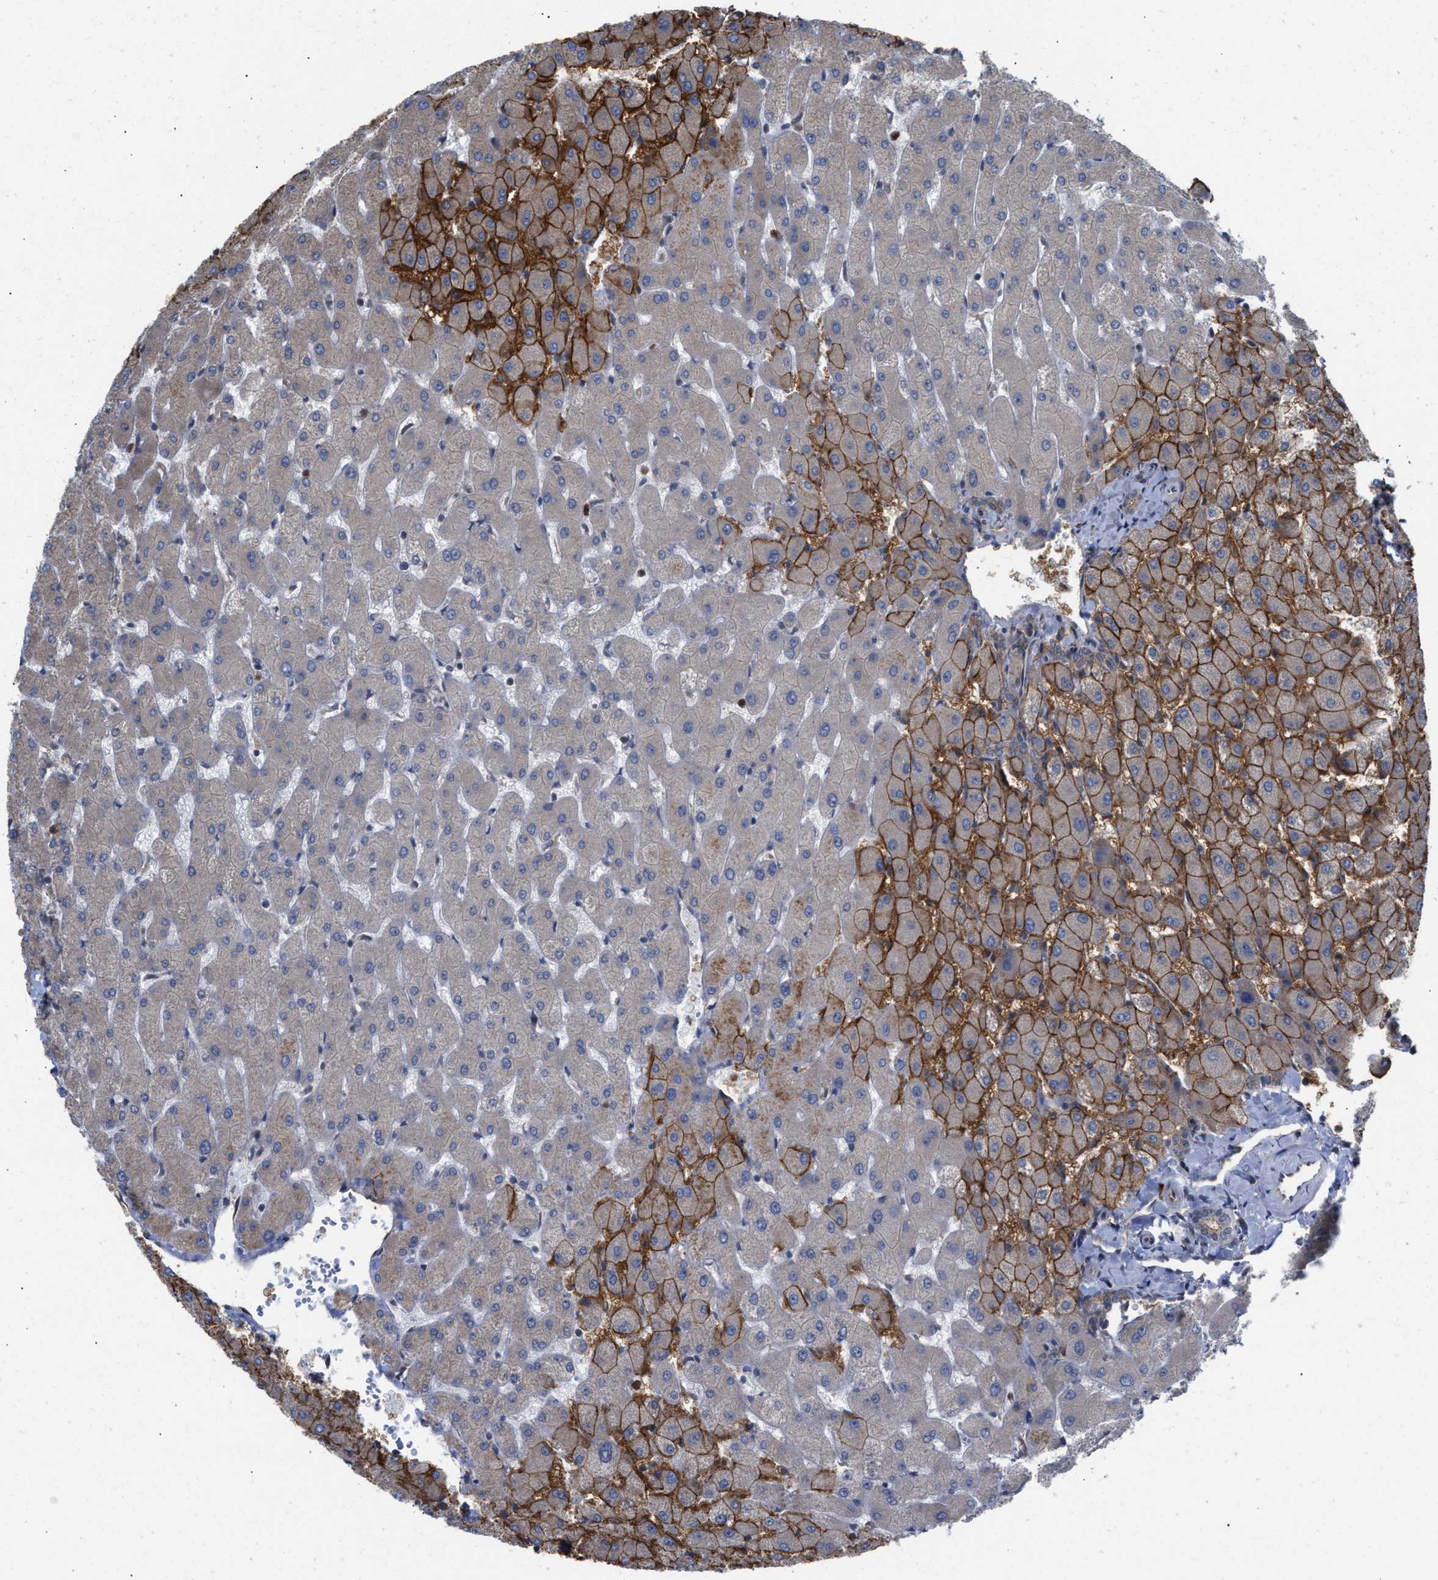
{"staining": {"intensity": "weak", "quantity": ">75%", "location": "cytoplasmic/membranous"}, "tissue": "liver", "cell_type": "Cholangiocytes", "image_type": "normal", "snomed": [{"axis": "morphology", "description": "Normal tissue, NOS"}, {"axis": "topography", "description": "Liver"}], "caption": "Immunohistochemistry (IHC) photomicrograph of normal liver: human liver stained using IHC exhibits low levels of weak protein expression localized specifically in the cytoplasmic/membranous of cholangiocytes, appearing as a cytoplasmic/membranous brown color.", "gene": "TP53BP2", "patient": {"sex": "female", "age": 63}}